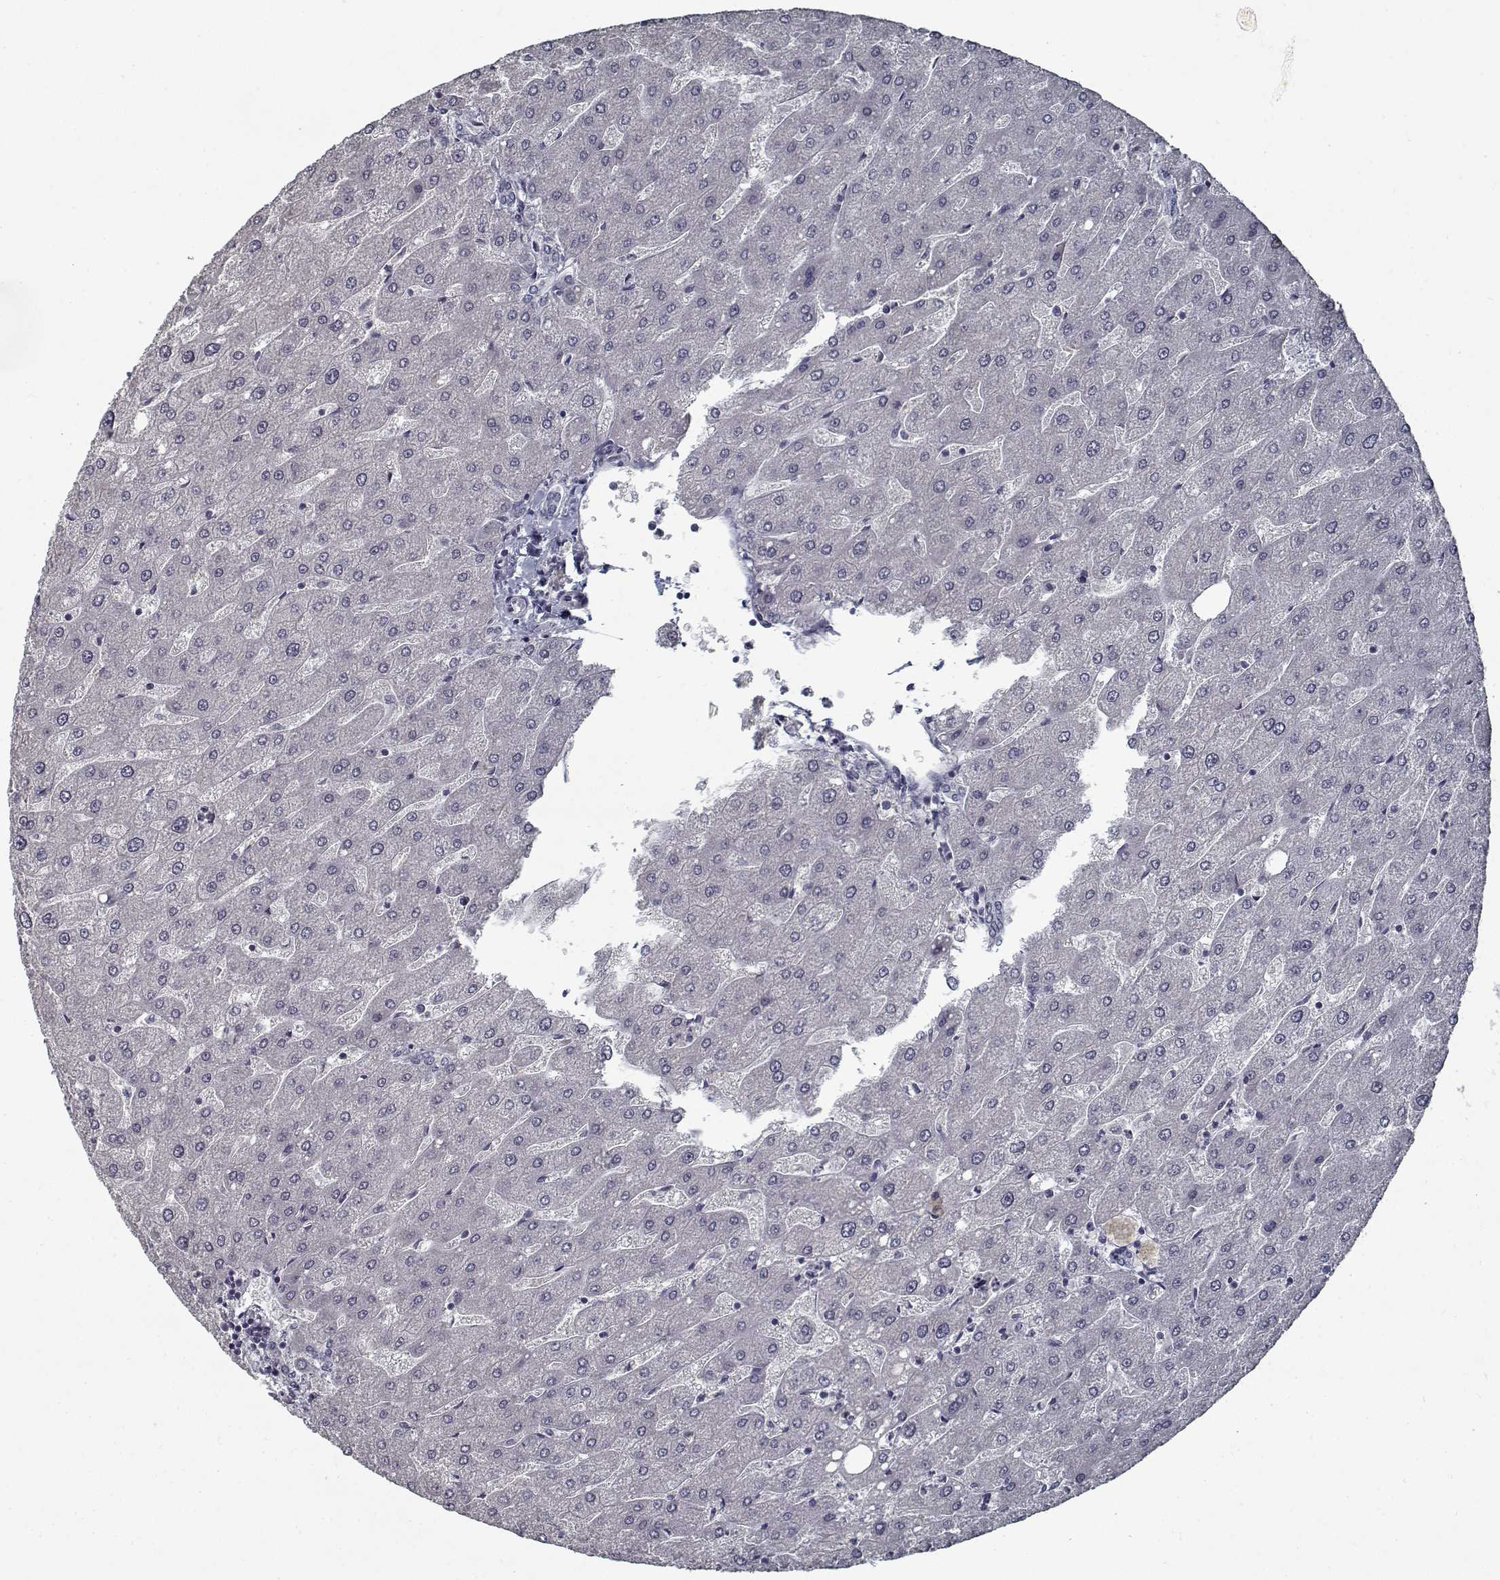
{"staining": {"intensity": "negative", "quantity": "none", "location": "none"}, "tissue": "liver", "cell_type": "Cholangiocytes", "image_type": "normal", "snomed": [{"axis": "morphology", "description": "Normal tissue, NOS"}, {"axis": "topography", "description": "Liver"}], "caption": "IHC of normal liver displays no expression in cholangiocytes.", "gene": "GAD2", "patient": {"sex": "male", "age": 67}}